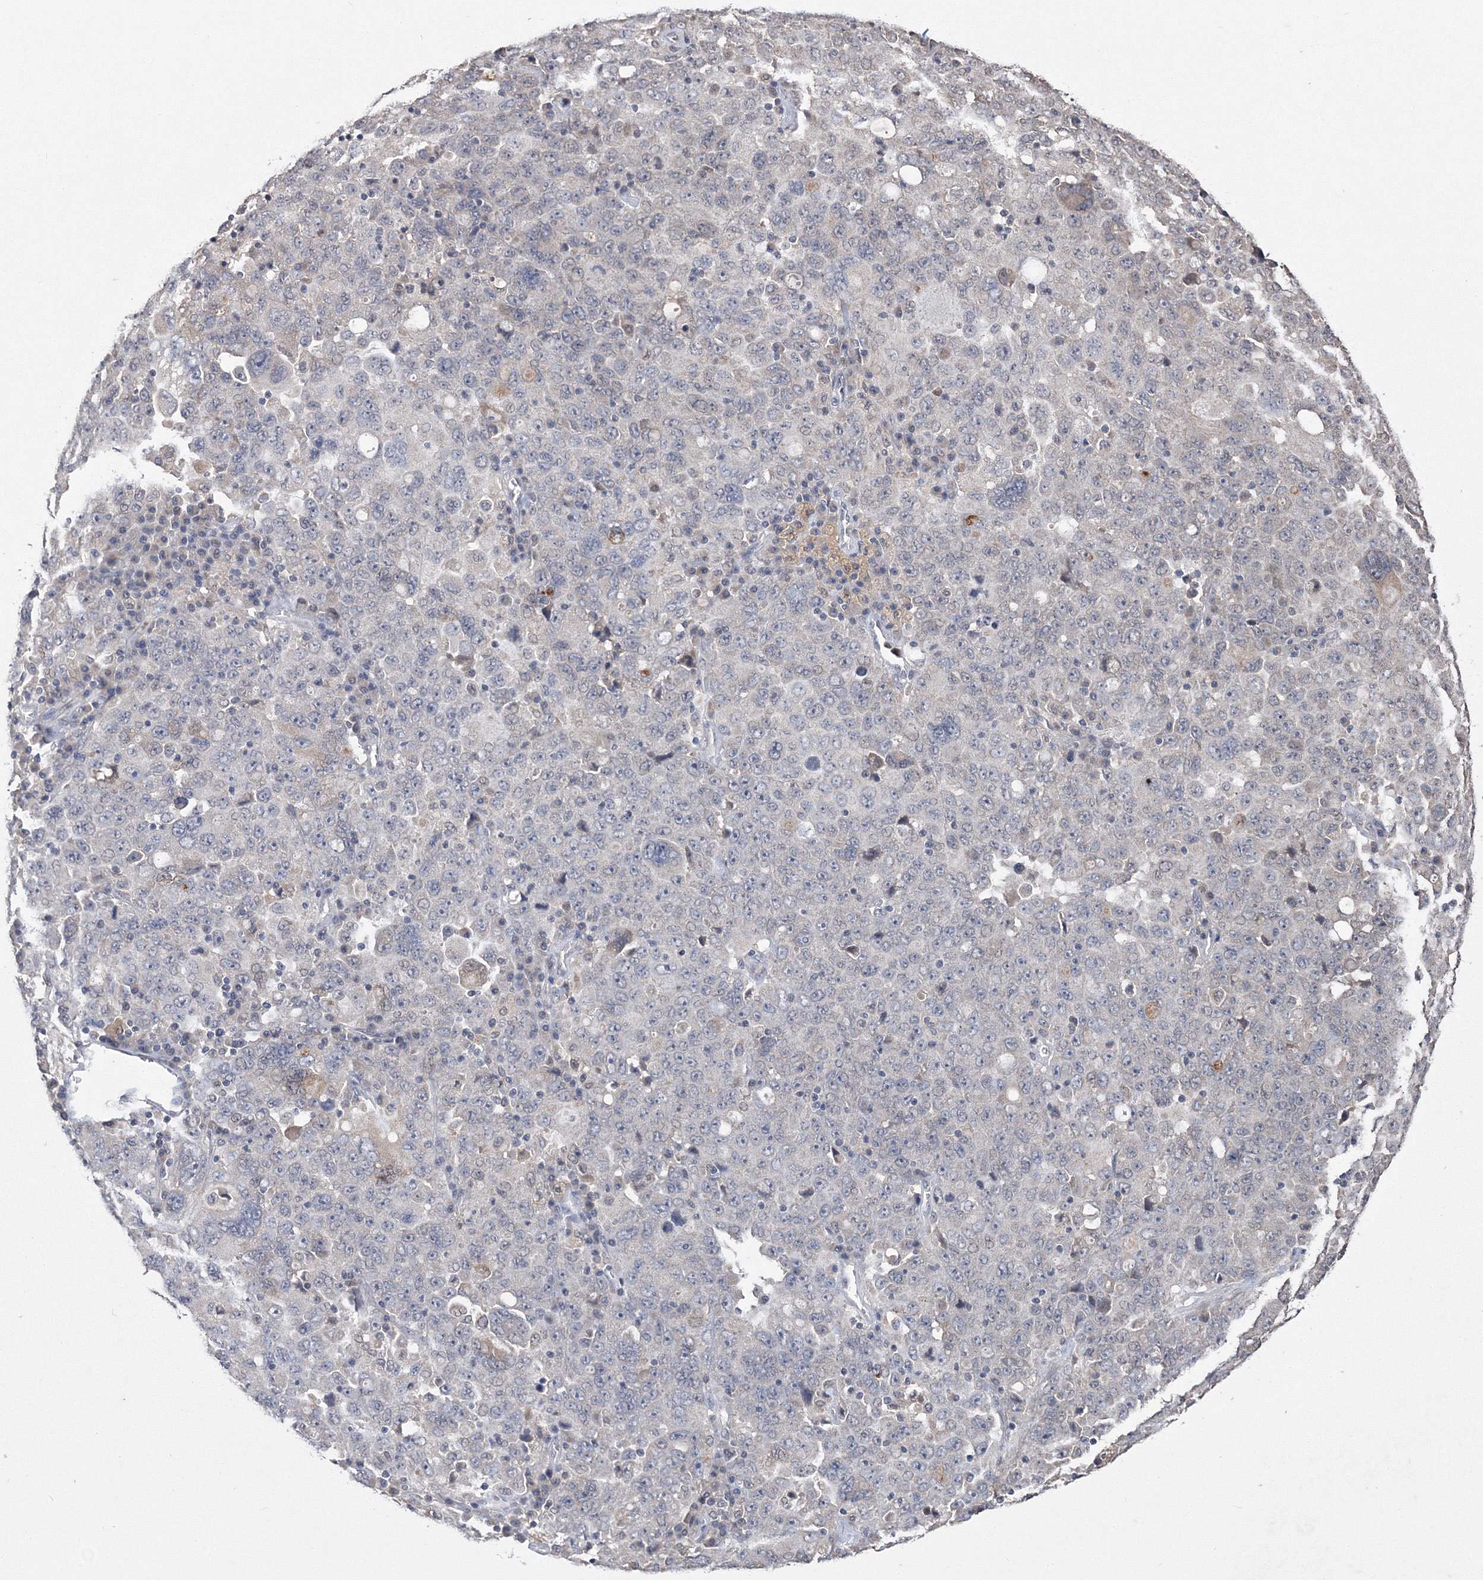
{"staining": {"intensity": "negative", "quantity": "none", "location": "none"}, "tissue": "ovarian cancer", "cell_type": "Tumor cells", "image_type": "cancer", "snomed": [{"axis": "morphology", "description": "Carcinoma, endometroid"}, {"axis": "topography", "description": "Ovary"}], "caption": "Tumor cells are negative for protein expression in human ovarian cancer (endometroid carcinoma). (Immunohistochemistry, brightfield microscopy, high magnification).", "gene": "GPN1", "patient": {"sex": "female", "age": 62}}